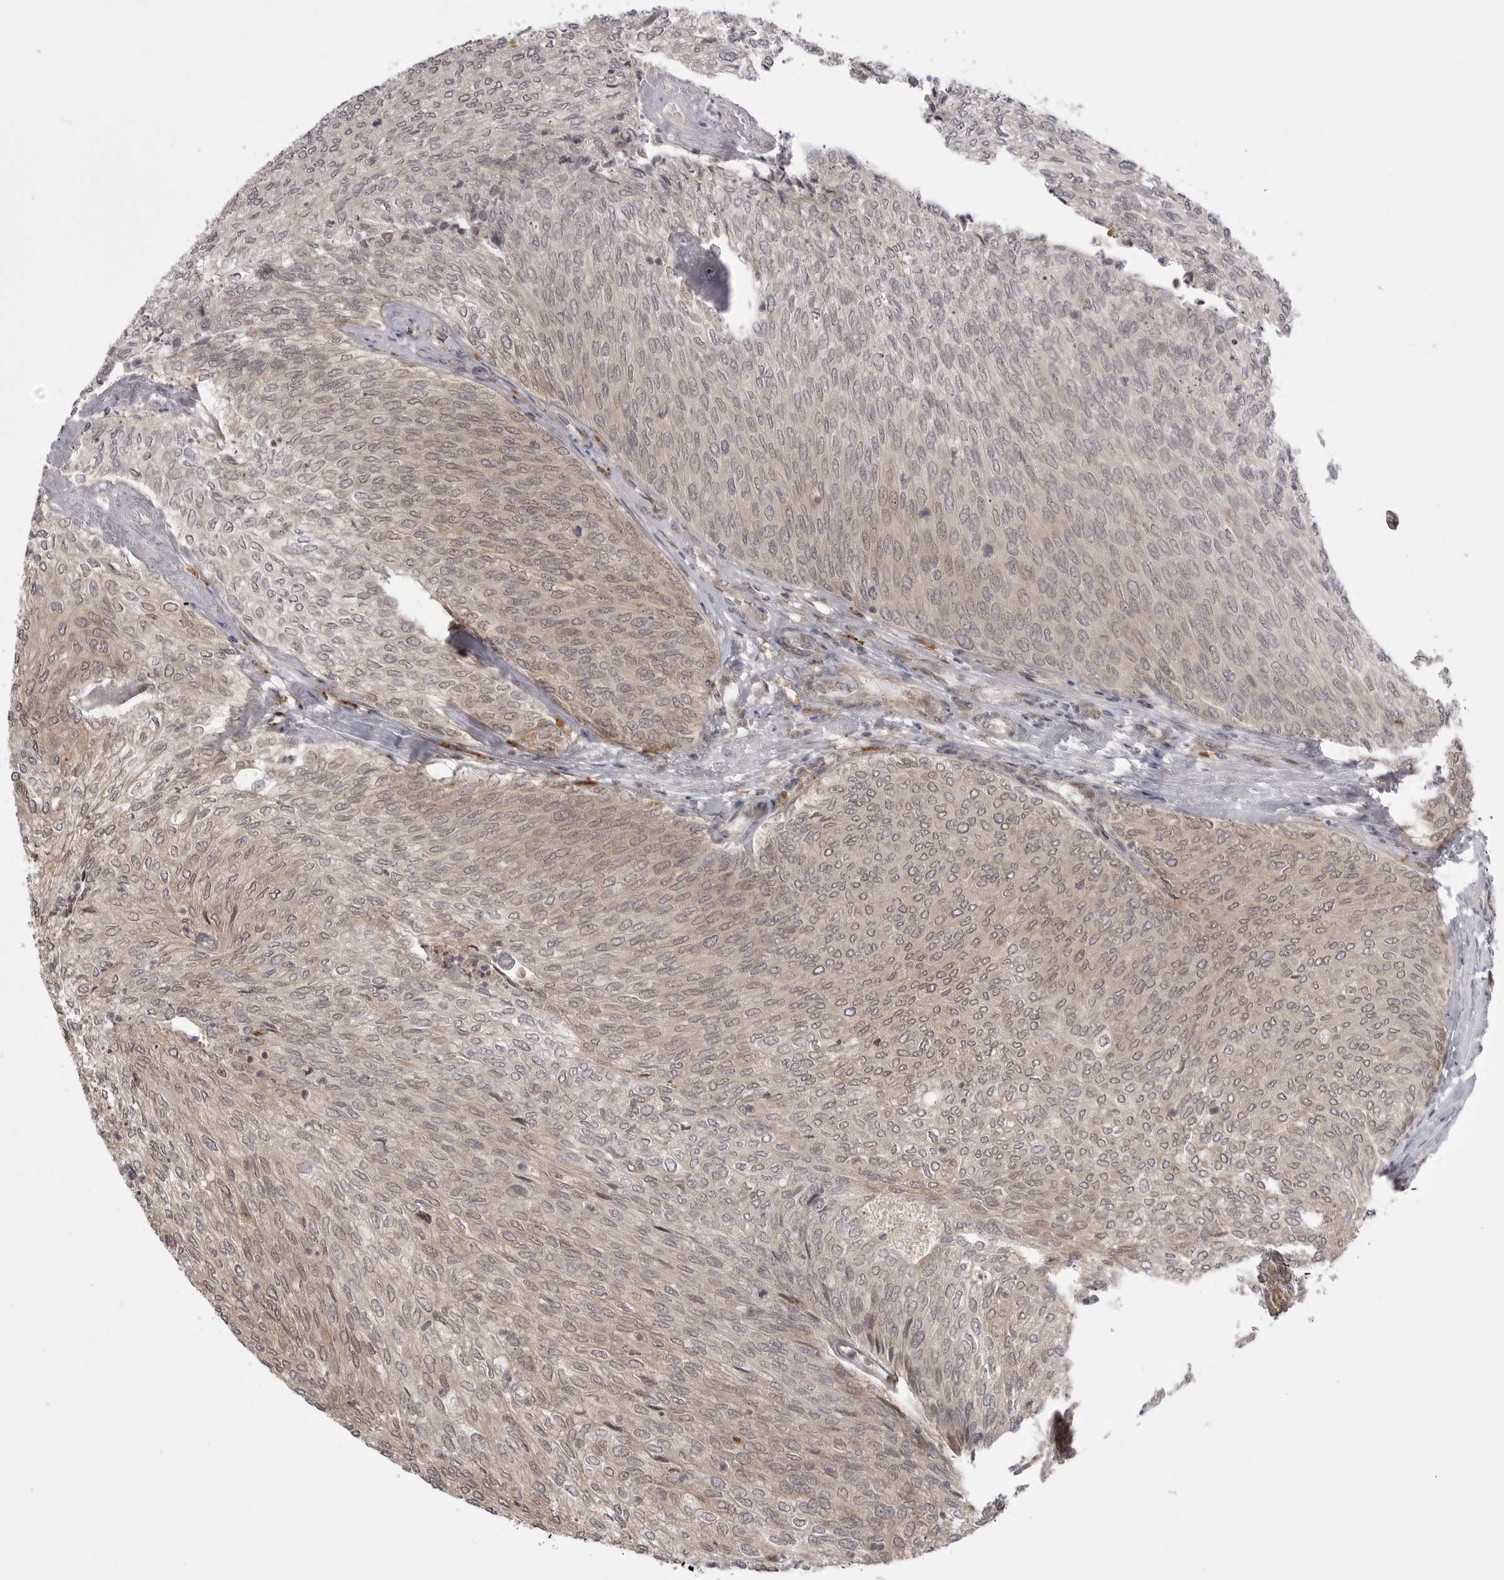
{"staining": {"intensity": "weak", "quantity": ">75%", "location": "cytoplasmic/membranous,nuclear"}, "tissue": "urothelial cancer", "cell_type": "Tumor cells", "image_type": "cancer", "snomed": [{"axis": "morphology", "description": "Urothelial carcinoma, Low grade"}, {"axis": "topography", "description": "Urinary bladder"}], "caption": "Low-grade urothelial carcinoma stained with a brown dye shows weak cytoplasmic/membranous and nuclear positive staining in about >75% of tumor cells.", "gene": "PTK2B", "patient": {"sex": "female", "age": 79}}